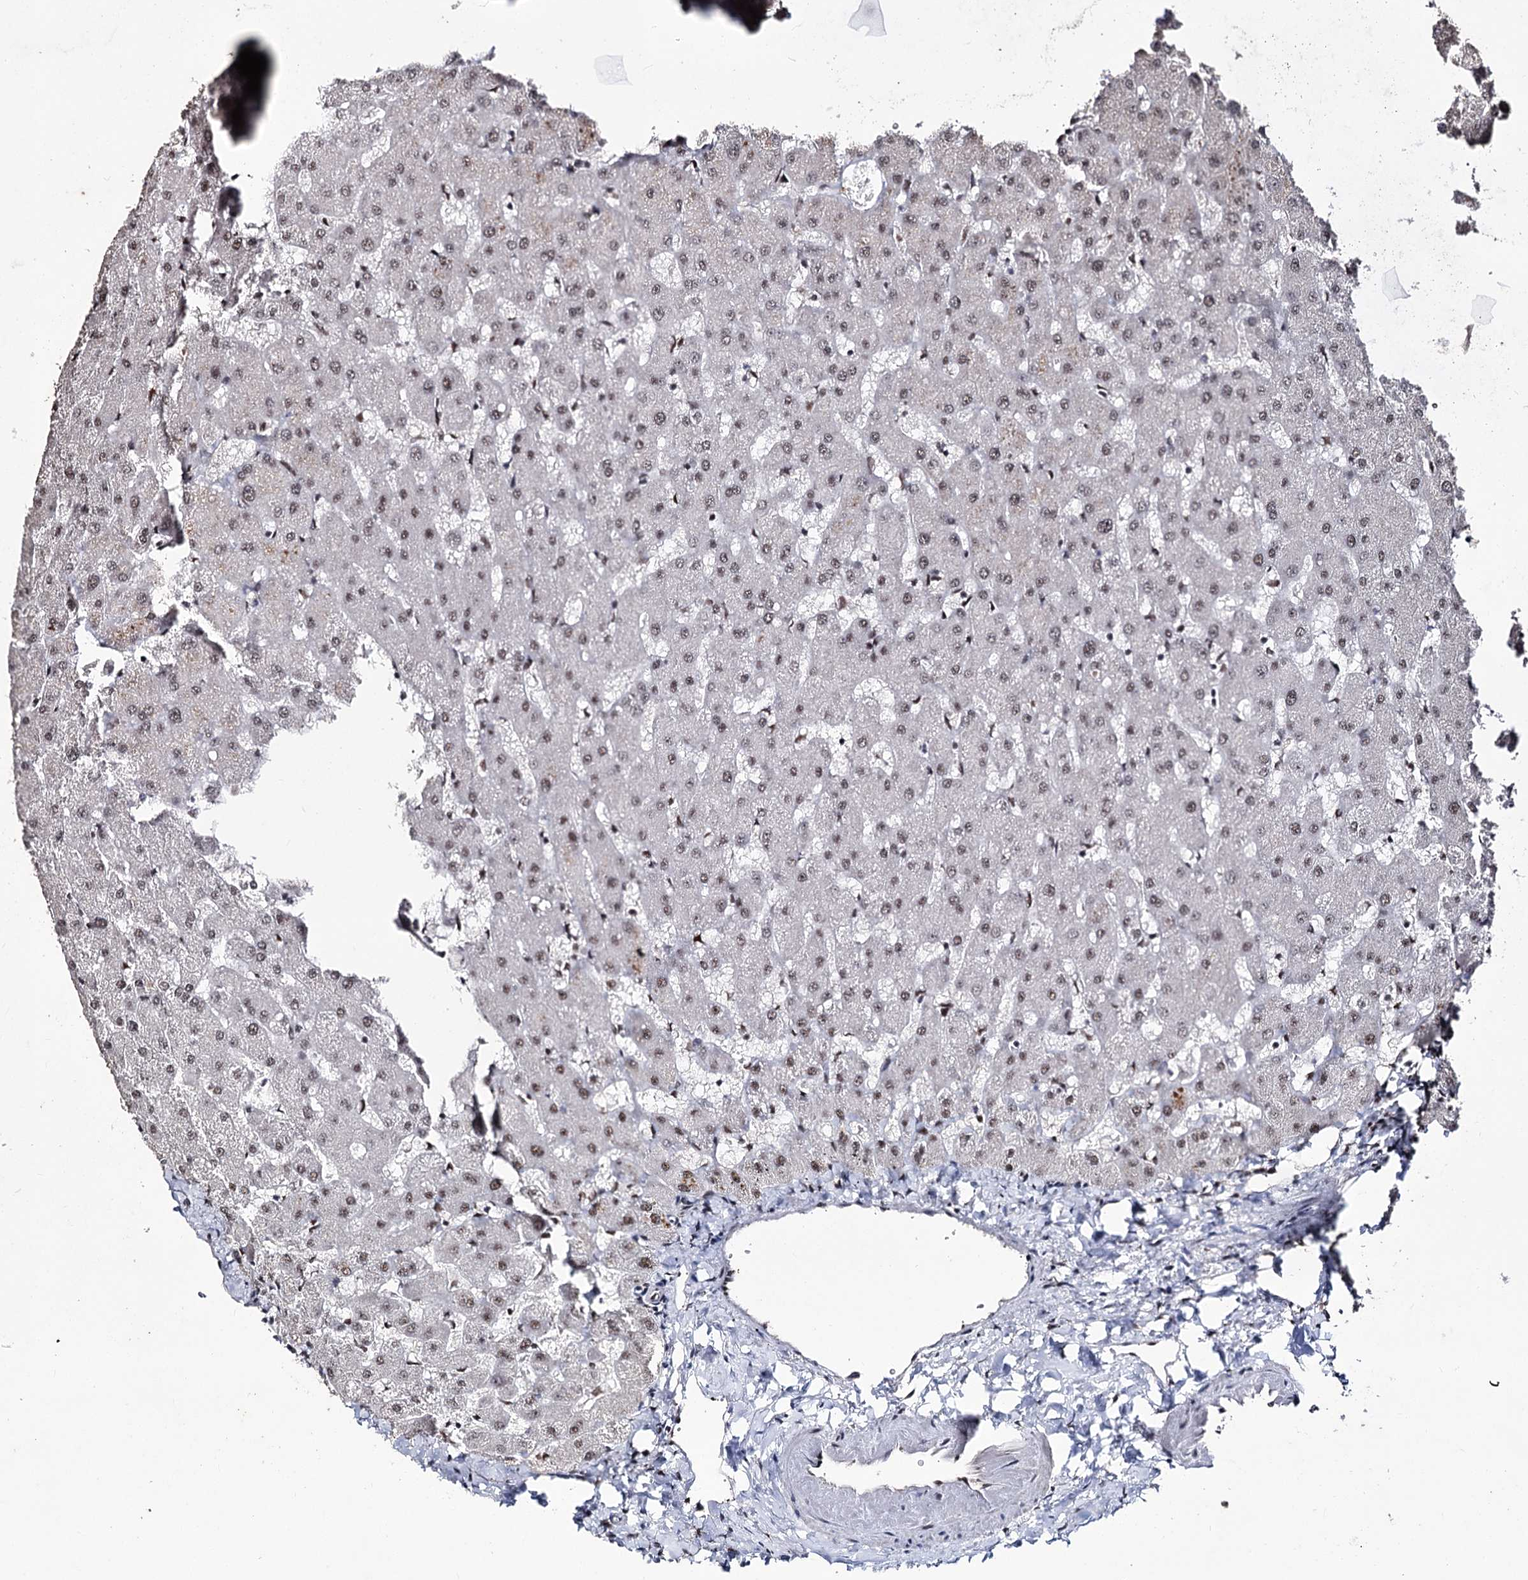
{"staining": {"intensity": "moderate", "quantity": ">75%", "location": "nuclear"}, "tissue": "liver", "cell_type": "Cholangiocytes", "image_type": "normal", "snomed": [{"axis": "morphology", "description": "Normal tissue, NOS"}, {"axis": "topography", "description": "Liver"}], "caption": "Liver stained with IHC demonstrates moderate nuclear staining in approximately >75% of cholangiocytes. The protein is shown in brown color, while the nuclei are stained blue.", "gene": "U2SURP", "patient": {"sex": "female", "age": 63}}